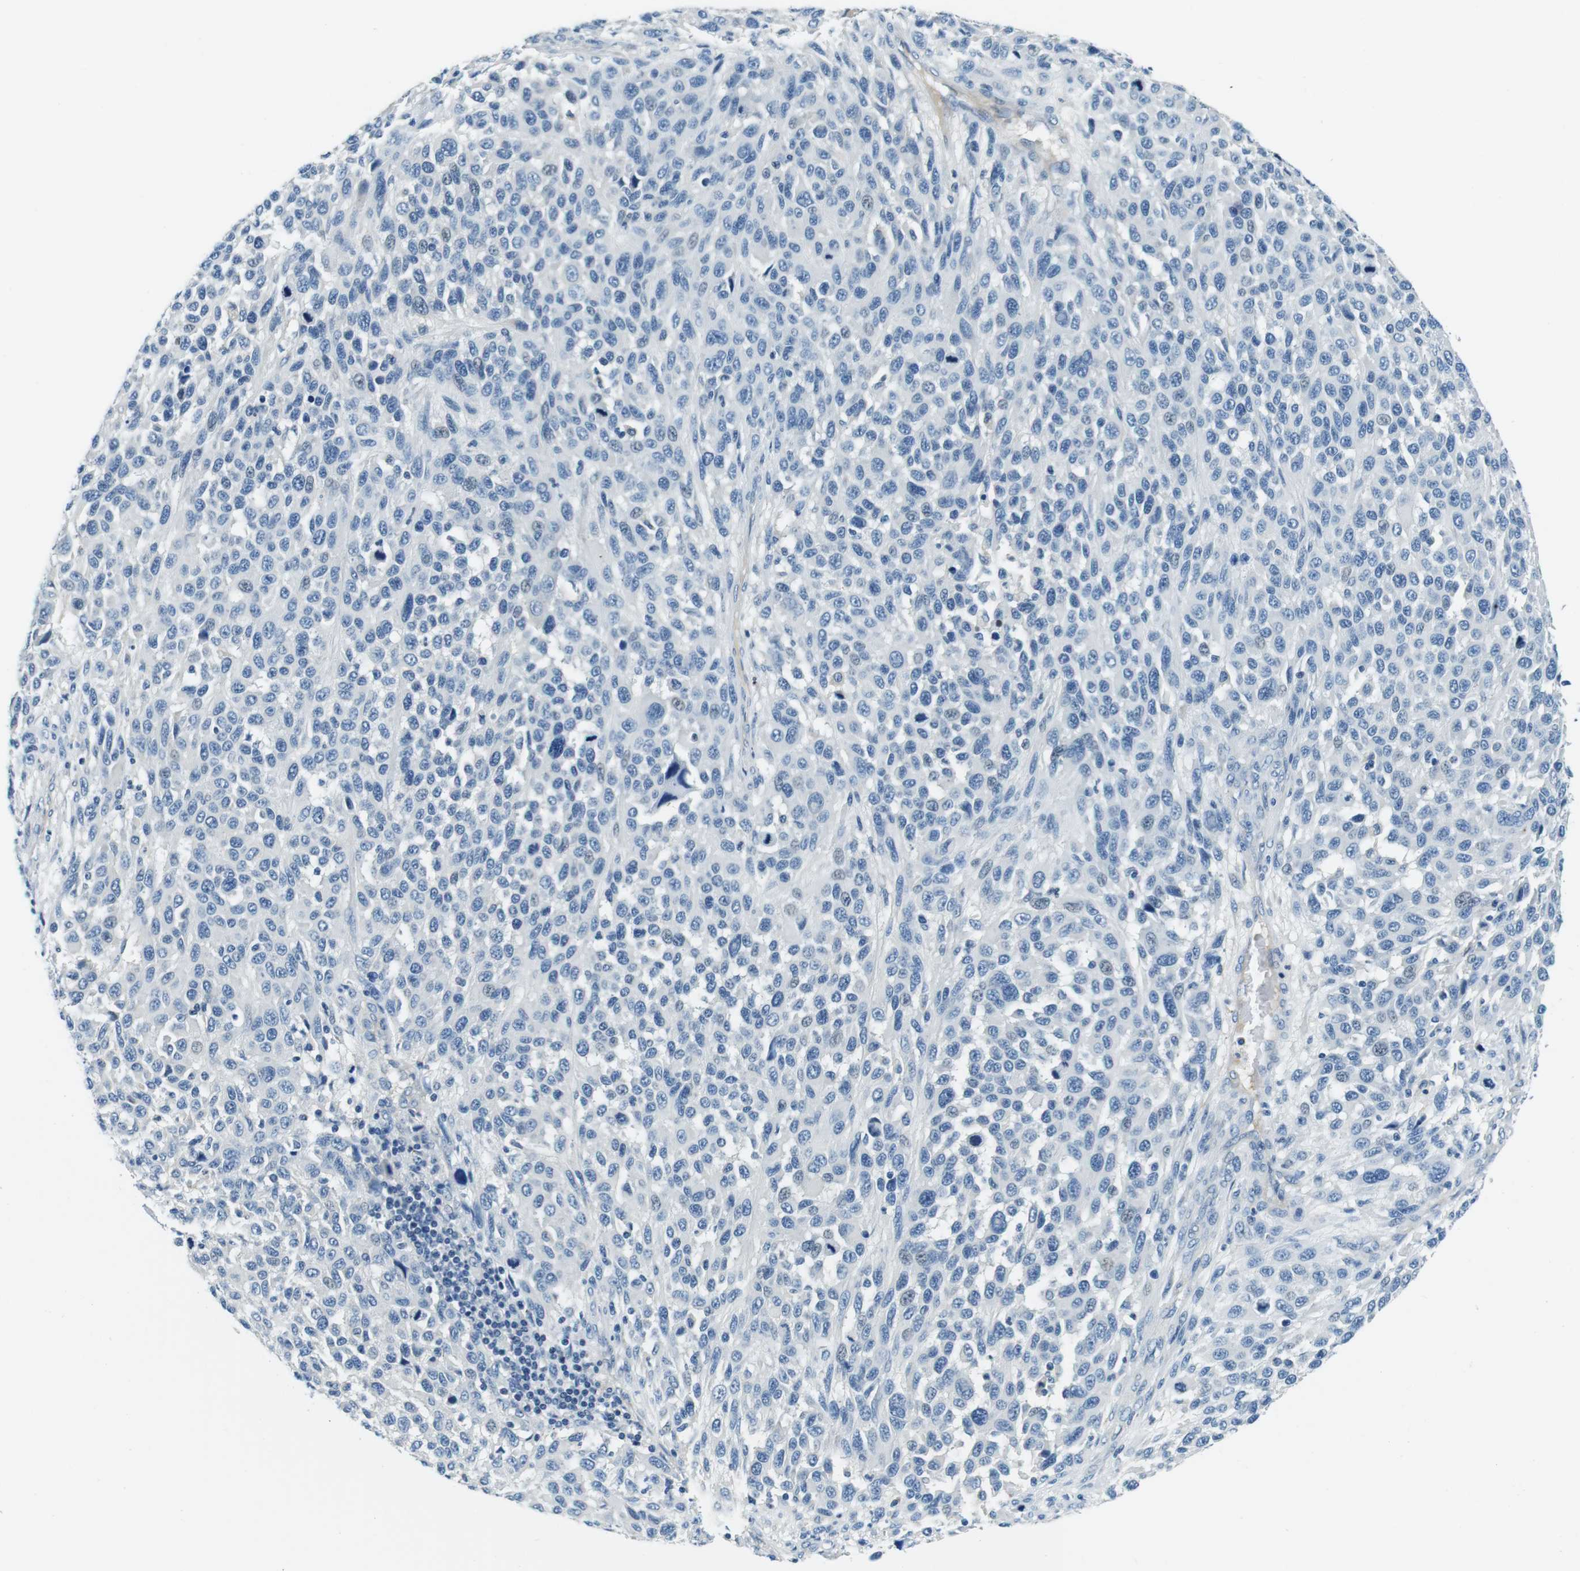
{"staining": {"intensity": "negative", "quantity": "none", "location": "none"}, "tissue": "melanoma", "cell_type": "Tumor cells", "image_type": "cancer", "snomed": [{"axis": "morphology", "description": "Malignant melanoma, Metastatic site"}, {"axis": "topography", "description": "Lymph node"}], "caption": "An image of human malignant melanoma (metastatic site) is negative for staining in tumor cells.", "gene": "KCNJ5", "patient": {"sex": "male", "age": 61}}